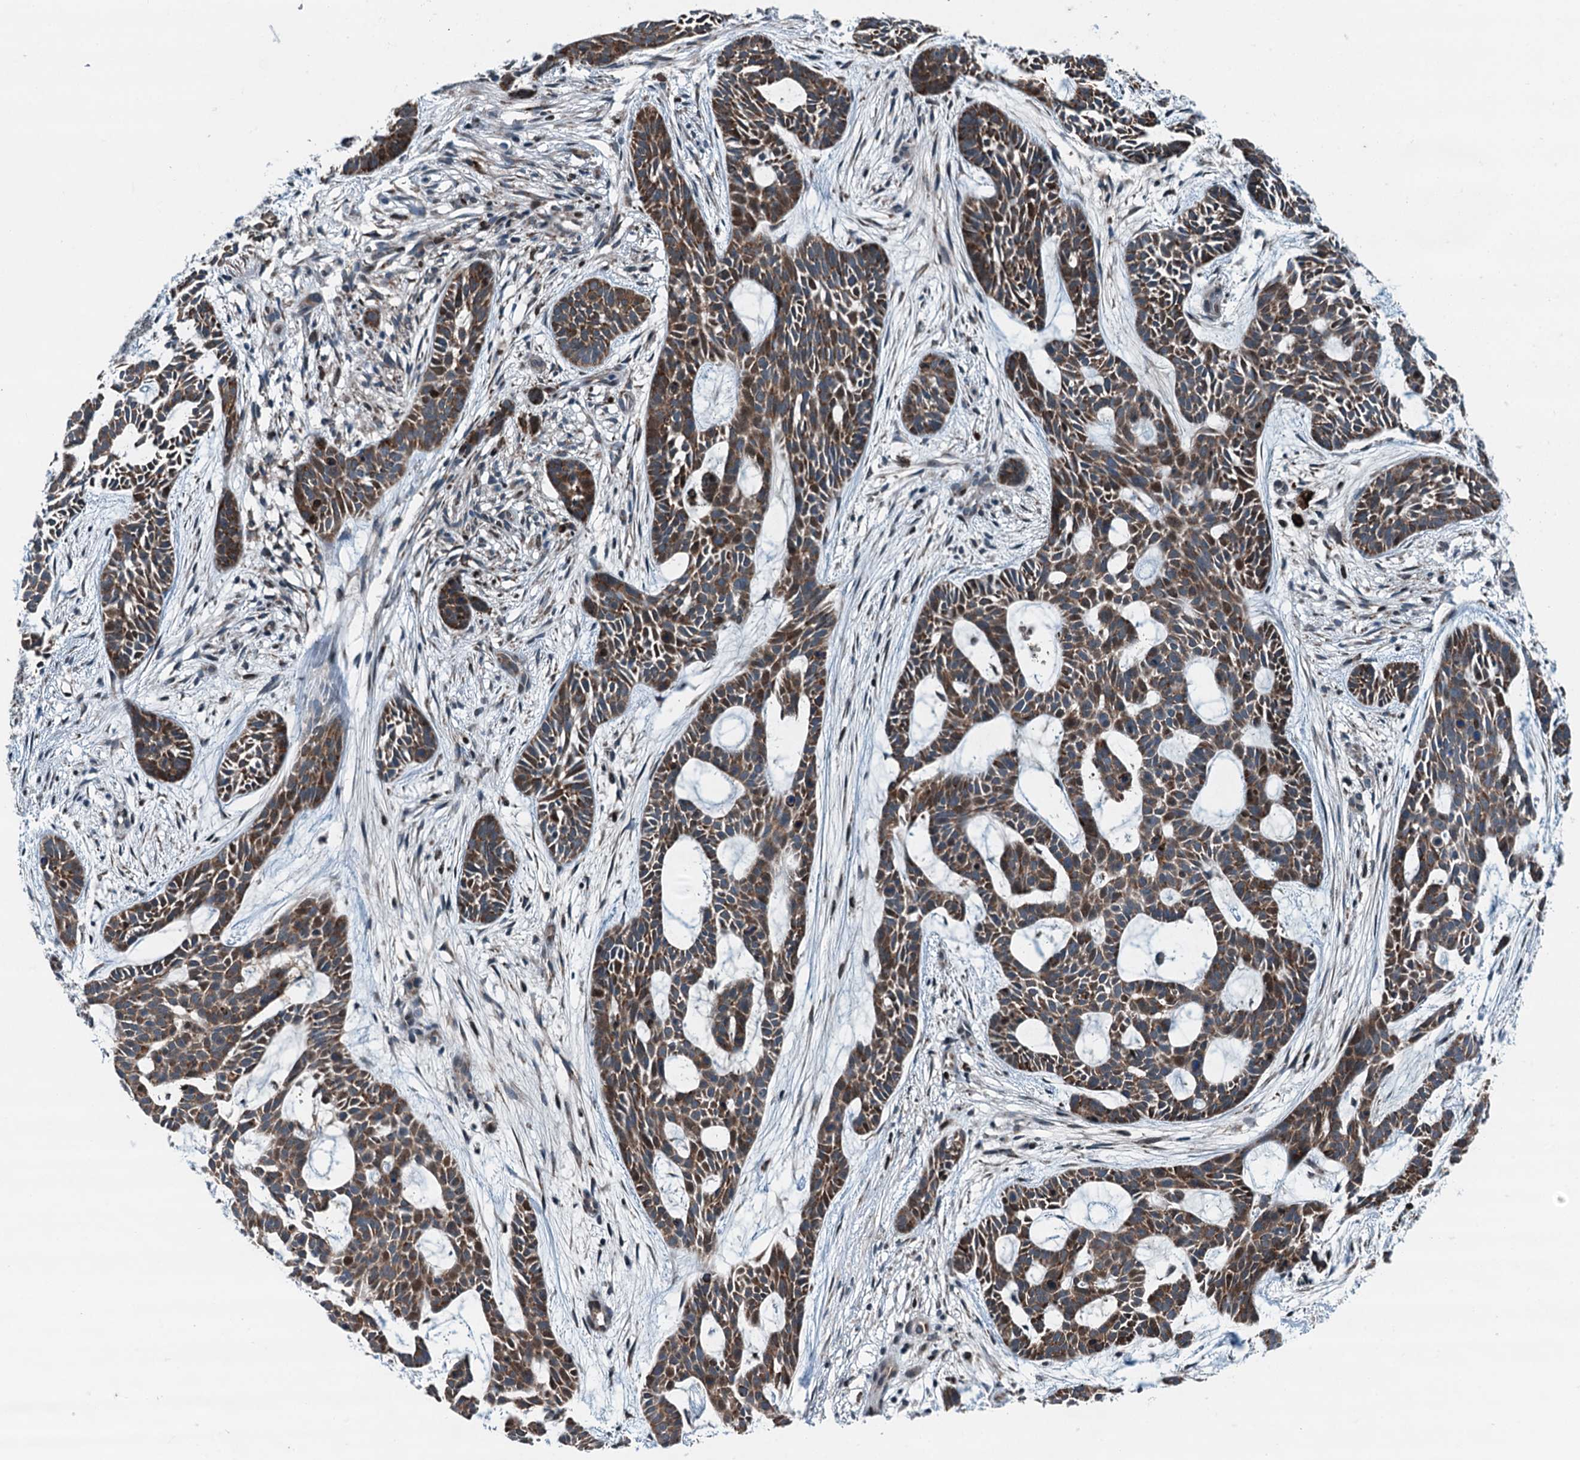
{"staining": {"intensity": "moderate", "quantity": ">75%", "location": "cytoplasmic/membranous,nuclear"}, "tissue": "skin cancer", "cell_type": "Tumor cells", "image_type": "cancer", "snomed": [{"axis": "morphology", "description": "Basal cell carcinoma"}, {"axis": "topography", "description": "Skin"}], "caption": "Human skin cancer (basal cell carcinoma) stained for a protein (brown) exhibits moderate cytoplasmic/membranous and nuclear positive staining in about >75% of tumor cells.", "gene": "TAMALIN", "patient": {"sex": "male", "age": 89}}